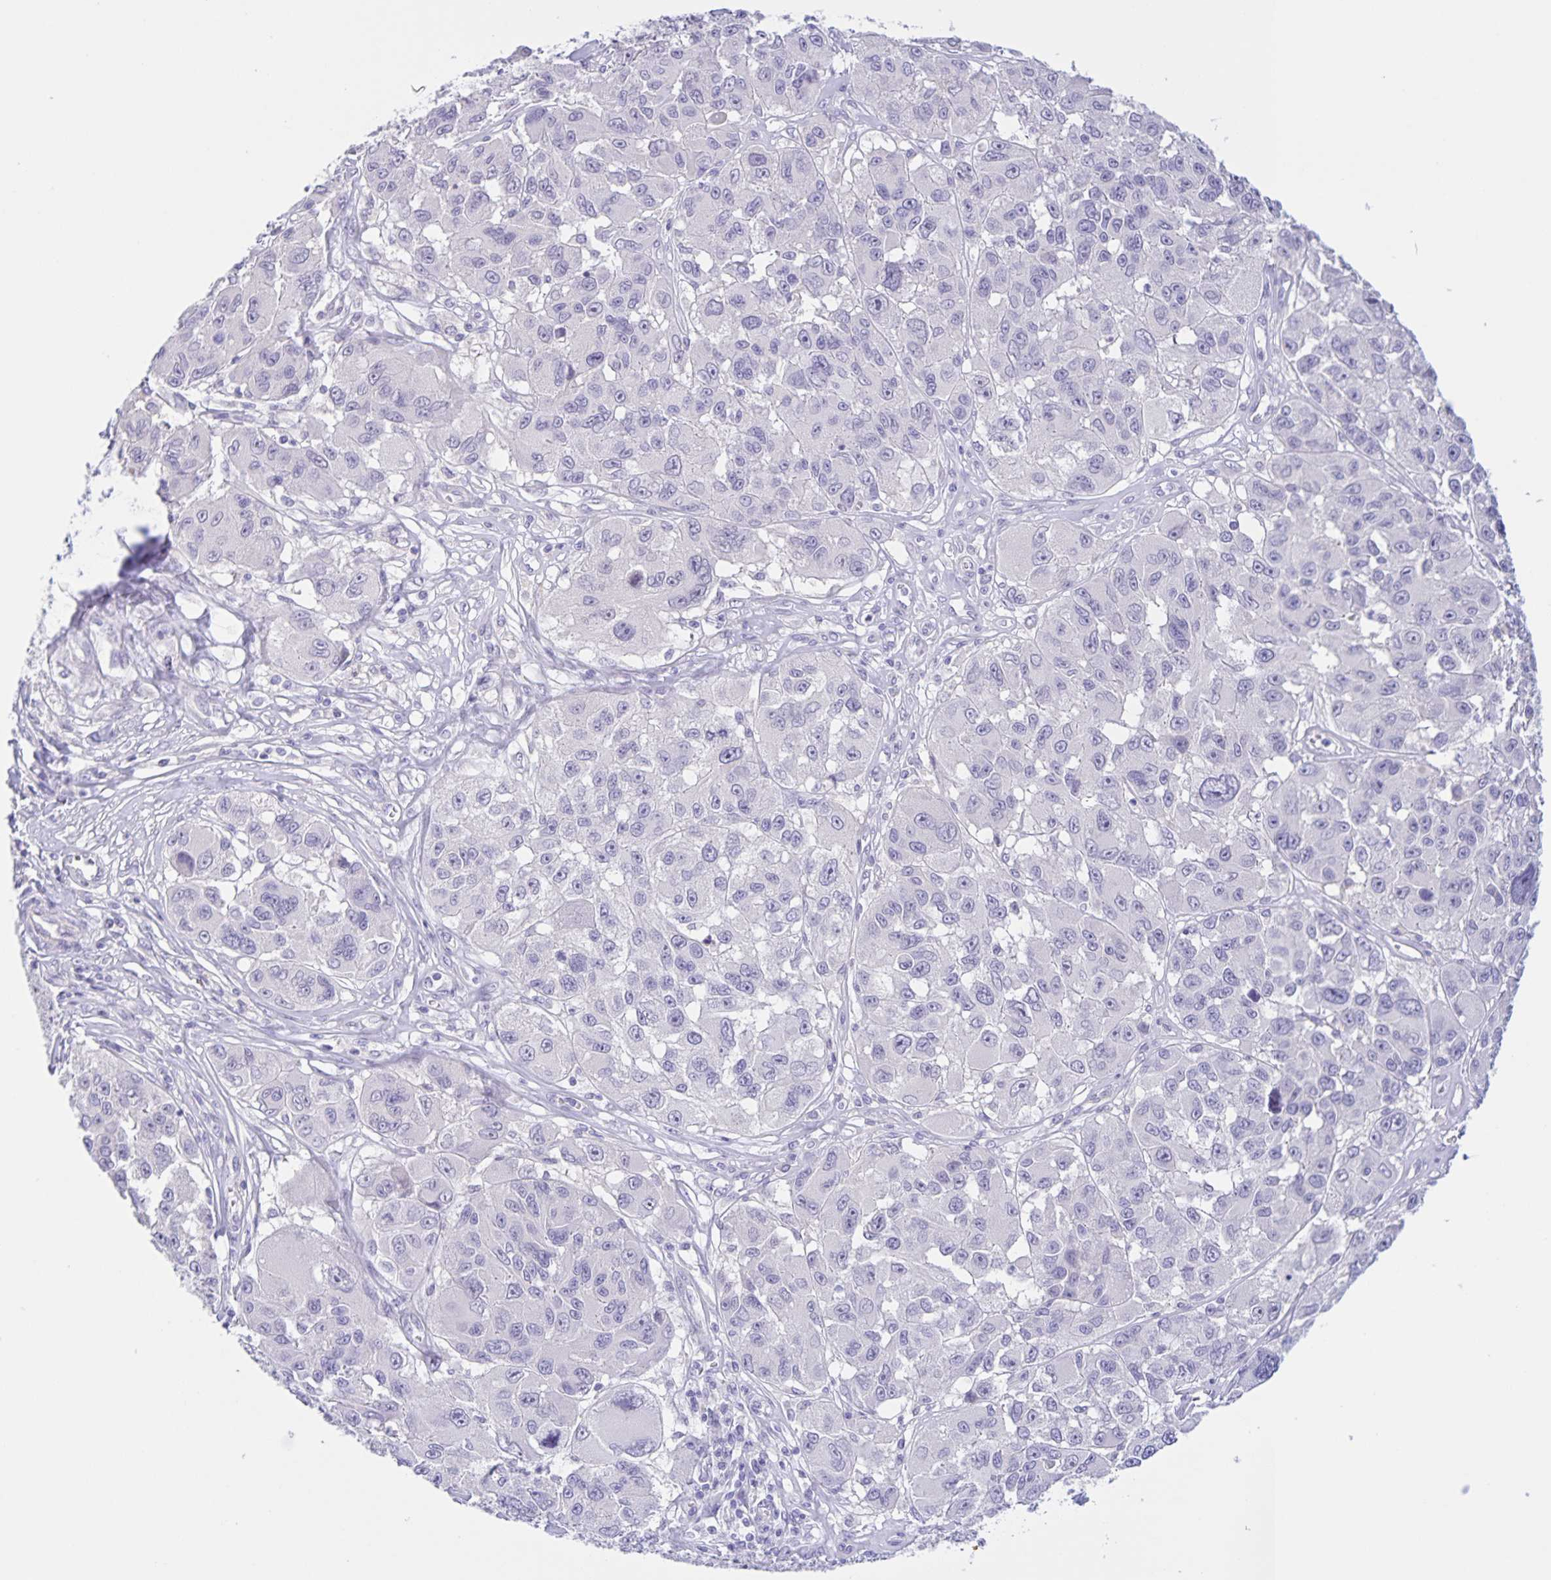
{"staining": {"intensity": "negative", "quantity": "none", "location": "none"}, "tissue": "melanoma", "cell_type": "Tumor cells", "image_type": "cancer", "snomed": [{"axis": "morphology", "description": "Malignant melanoma, NOS"}, {"axis": "topography", "description": "Skin"}], "caption": "Image shows no protein staining in tumor cells of melanoma tissue. (Brightfield microscopy of DAB IHC at high magnification).", "gene": "DMGDH", "patient": {"sex": "female", "age": 66}}